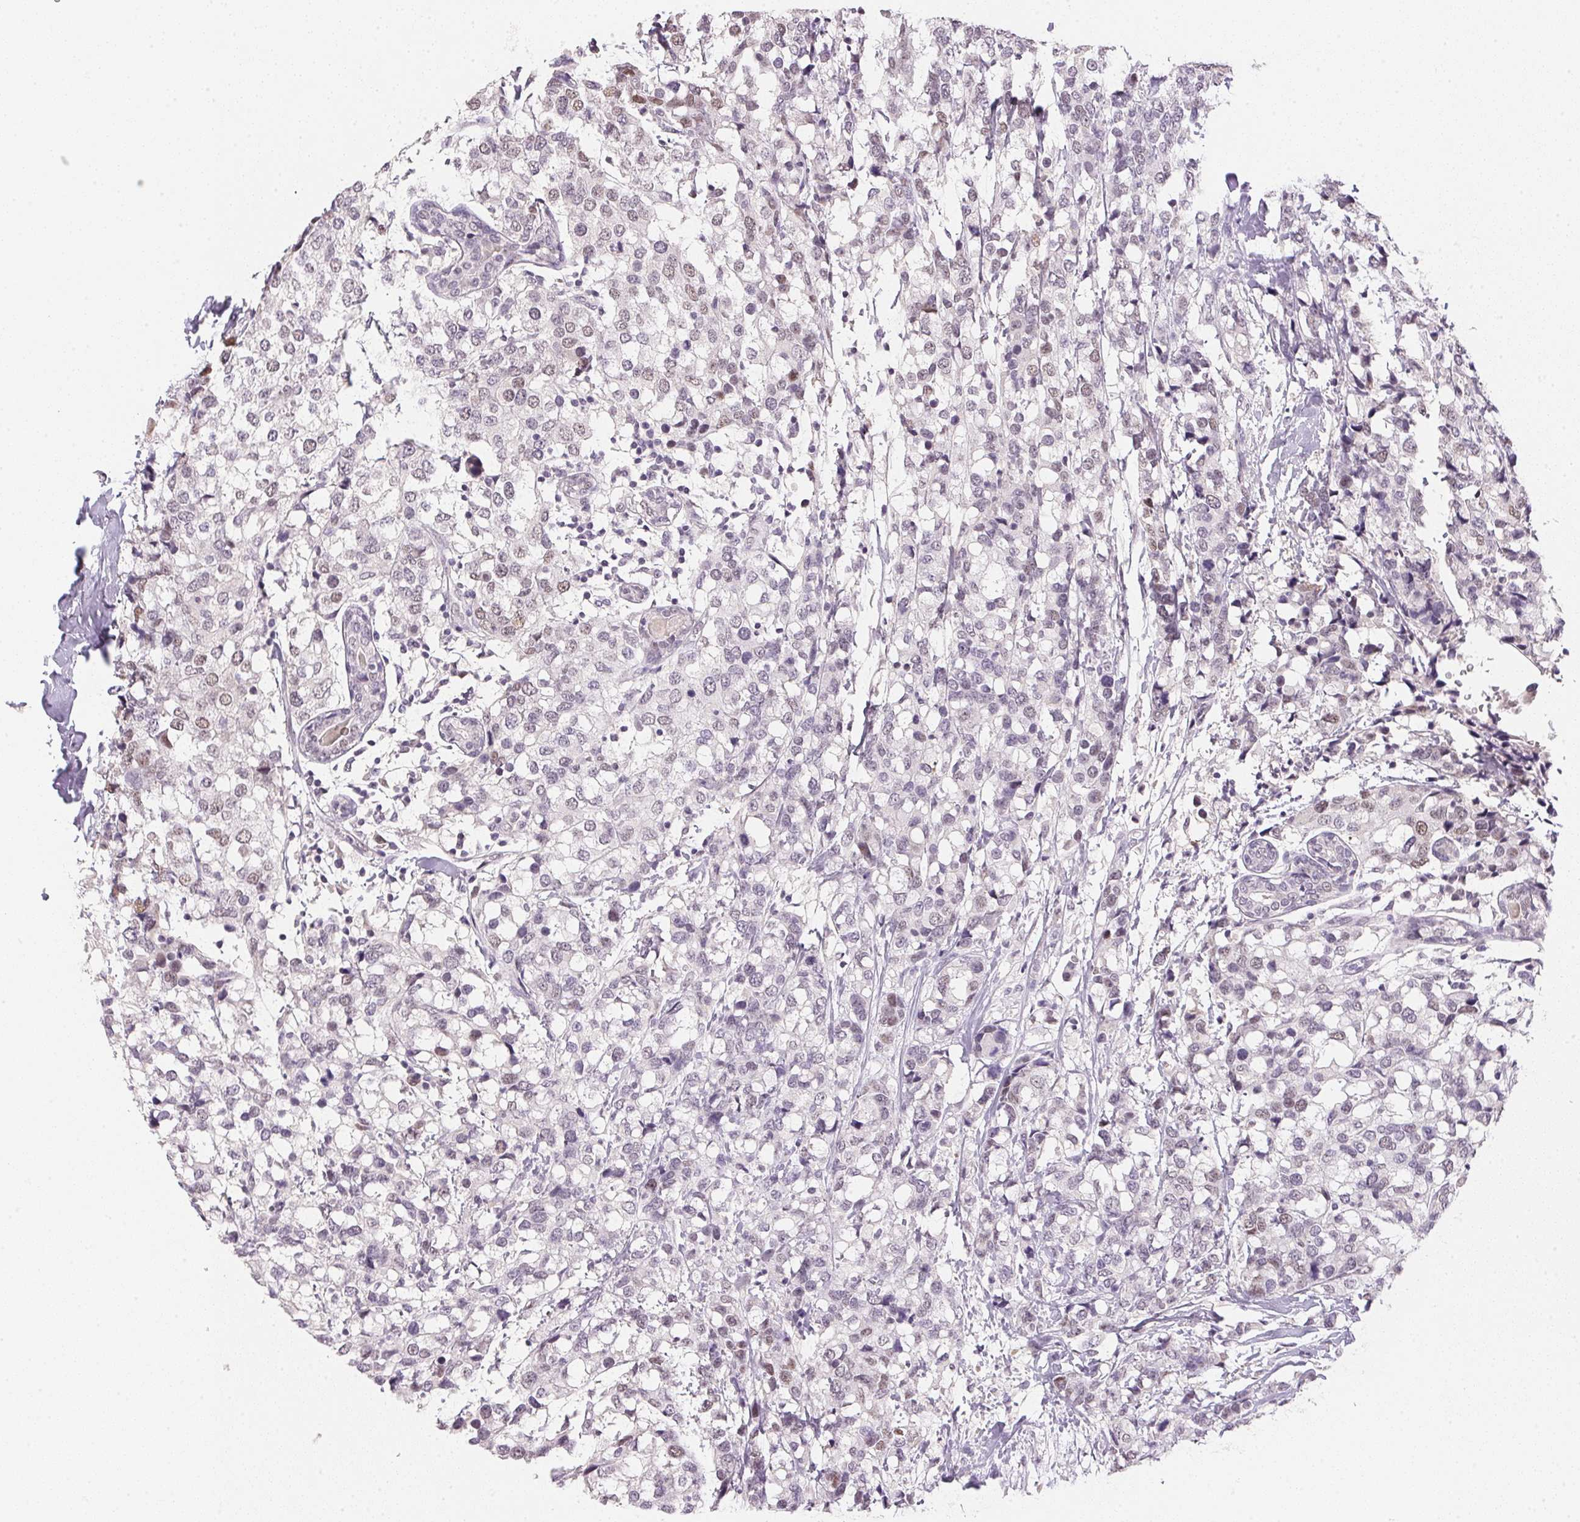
{"staining": {"intensity": "negative", "quantity": "none", "location": "none"}, "tissue": "breast cancer", "cell_type": "Tumor cells", "image_type": "cancer", "snomed": [{"axis": "morphology", "description": "Lobular carcinoma"}, {"axis": "topography", "description": "Breast"}], "caption": "Immunohistochemical staining of human lobular carcinoma (breast) shows no significant expression in tumor cells.", "gene": "POLR3G", "patient": {"sex": "female", "age": 59}}